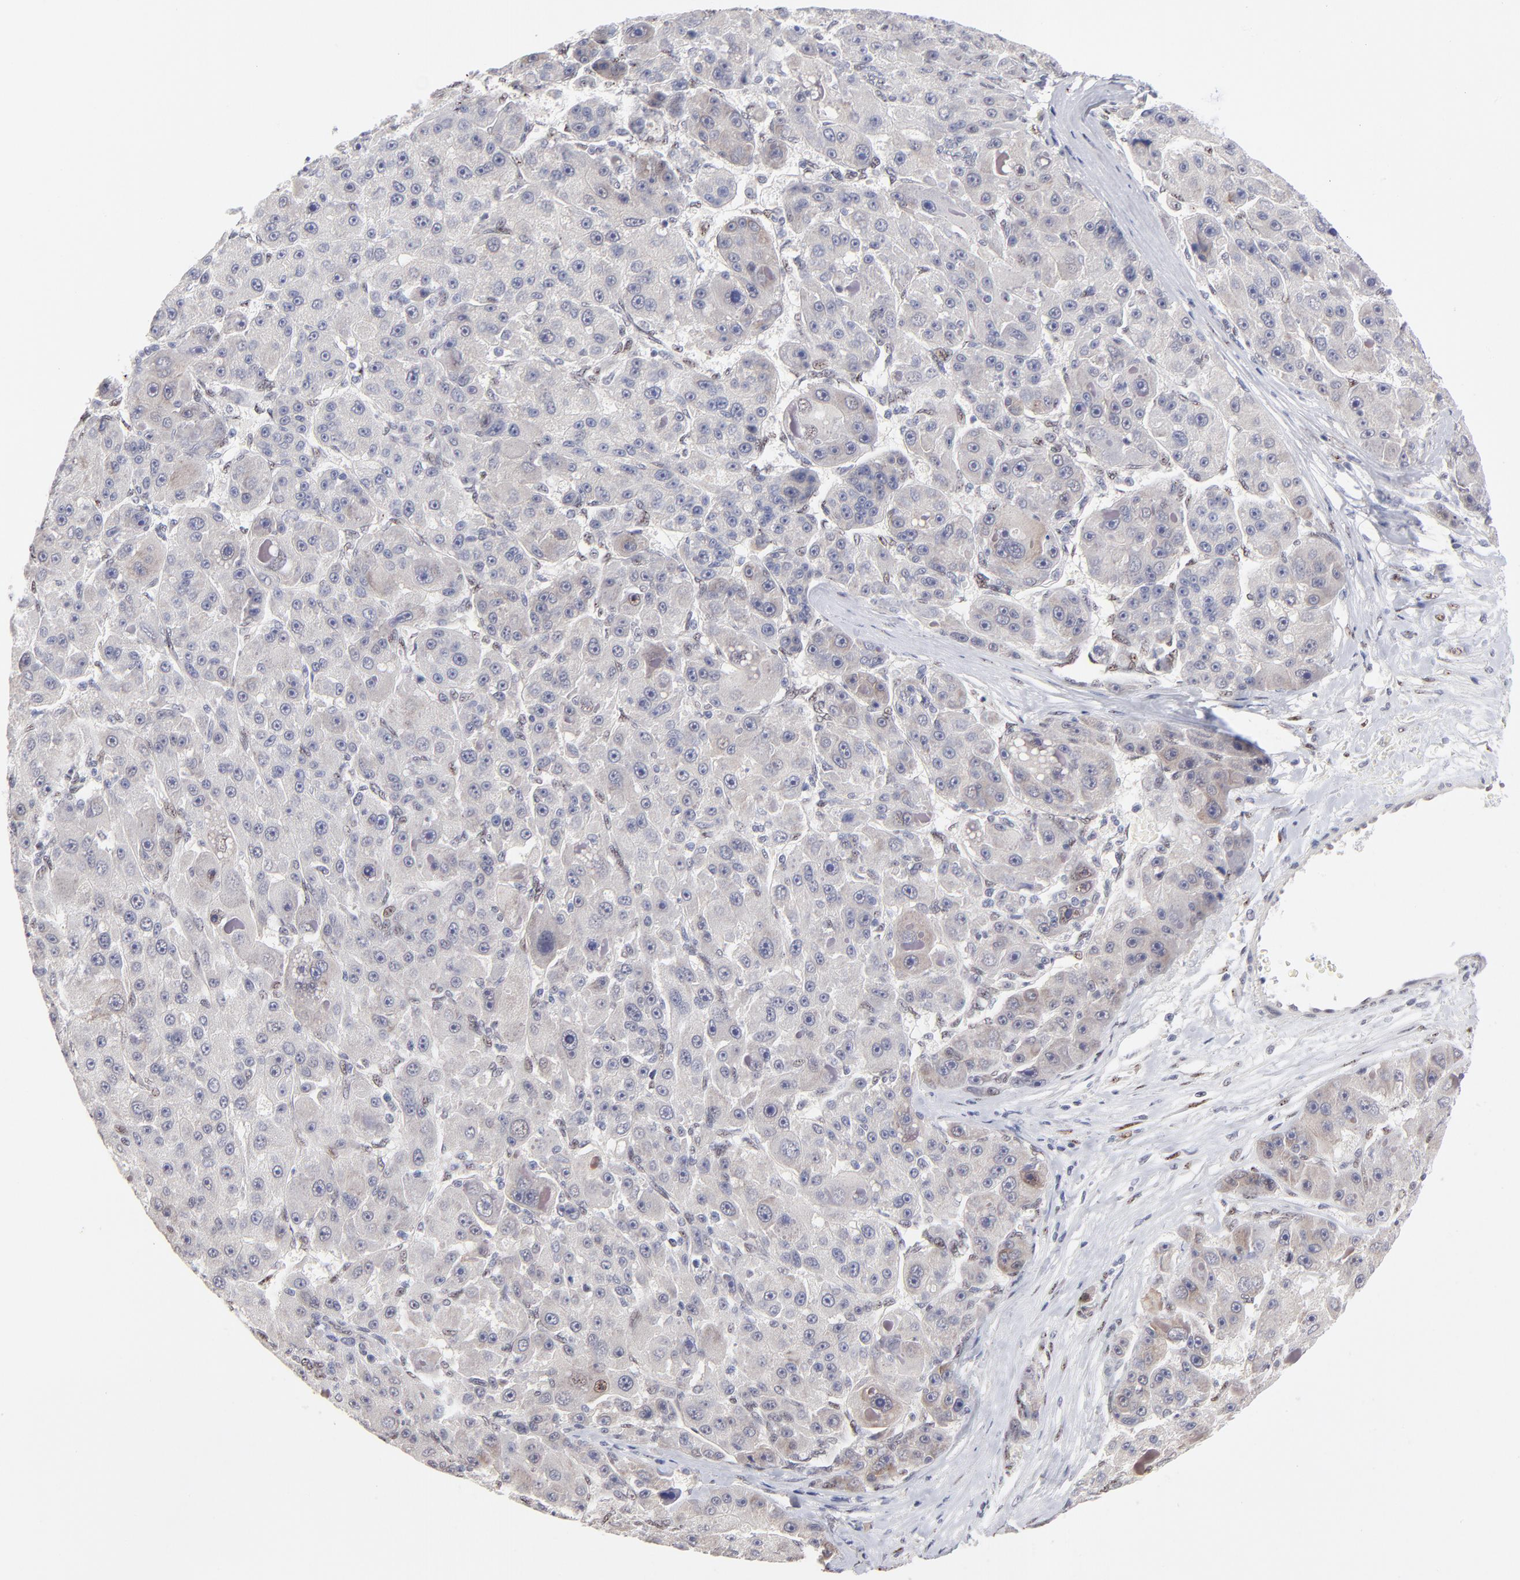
{"staining": {"intensity": "weak", "quantity": "<25%", "location": "nuclear"}, "tissue": "liver cancer", "cell_type": "Tumor cells", "image_type": "cancer", "snomed": [{"axis": "morphology", "description": "Carcinoma, Hepatocellular, NOS"}, {"axis": "topography", "description": "Liver"}], "caption": "The photomicrograph shows no significant positivity in tumor cells of liver cancer (hepatocellular carcinoma).", "gene": "STAT3", "patient": {"sex": "male", "age": 76}}